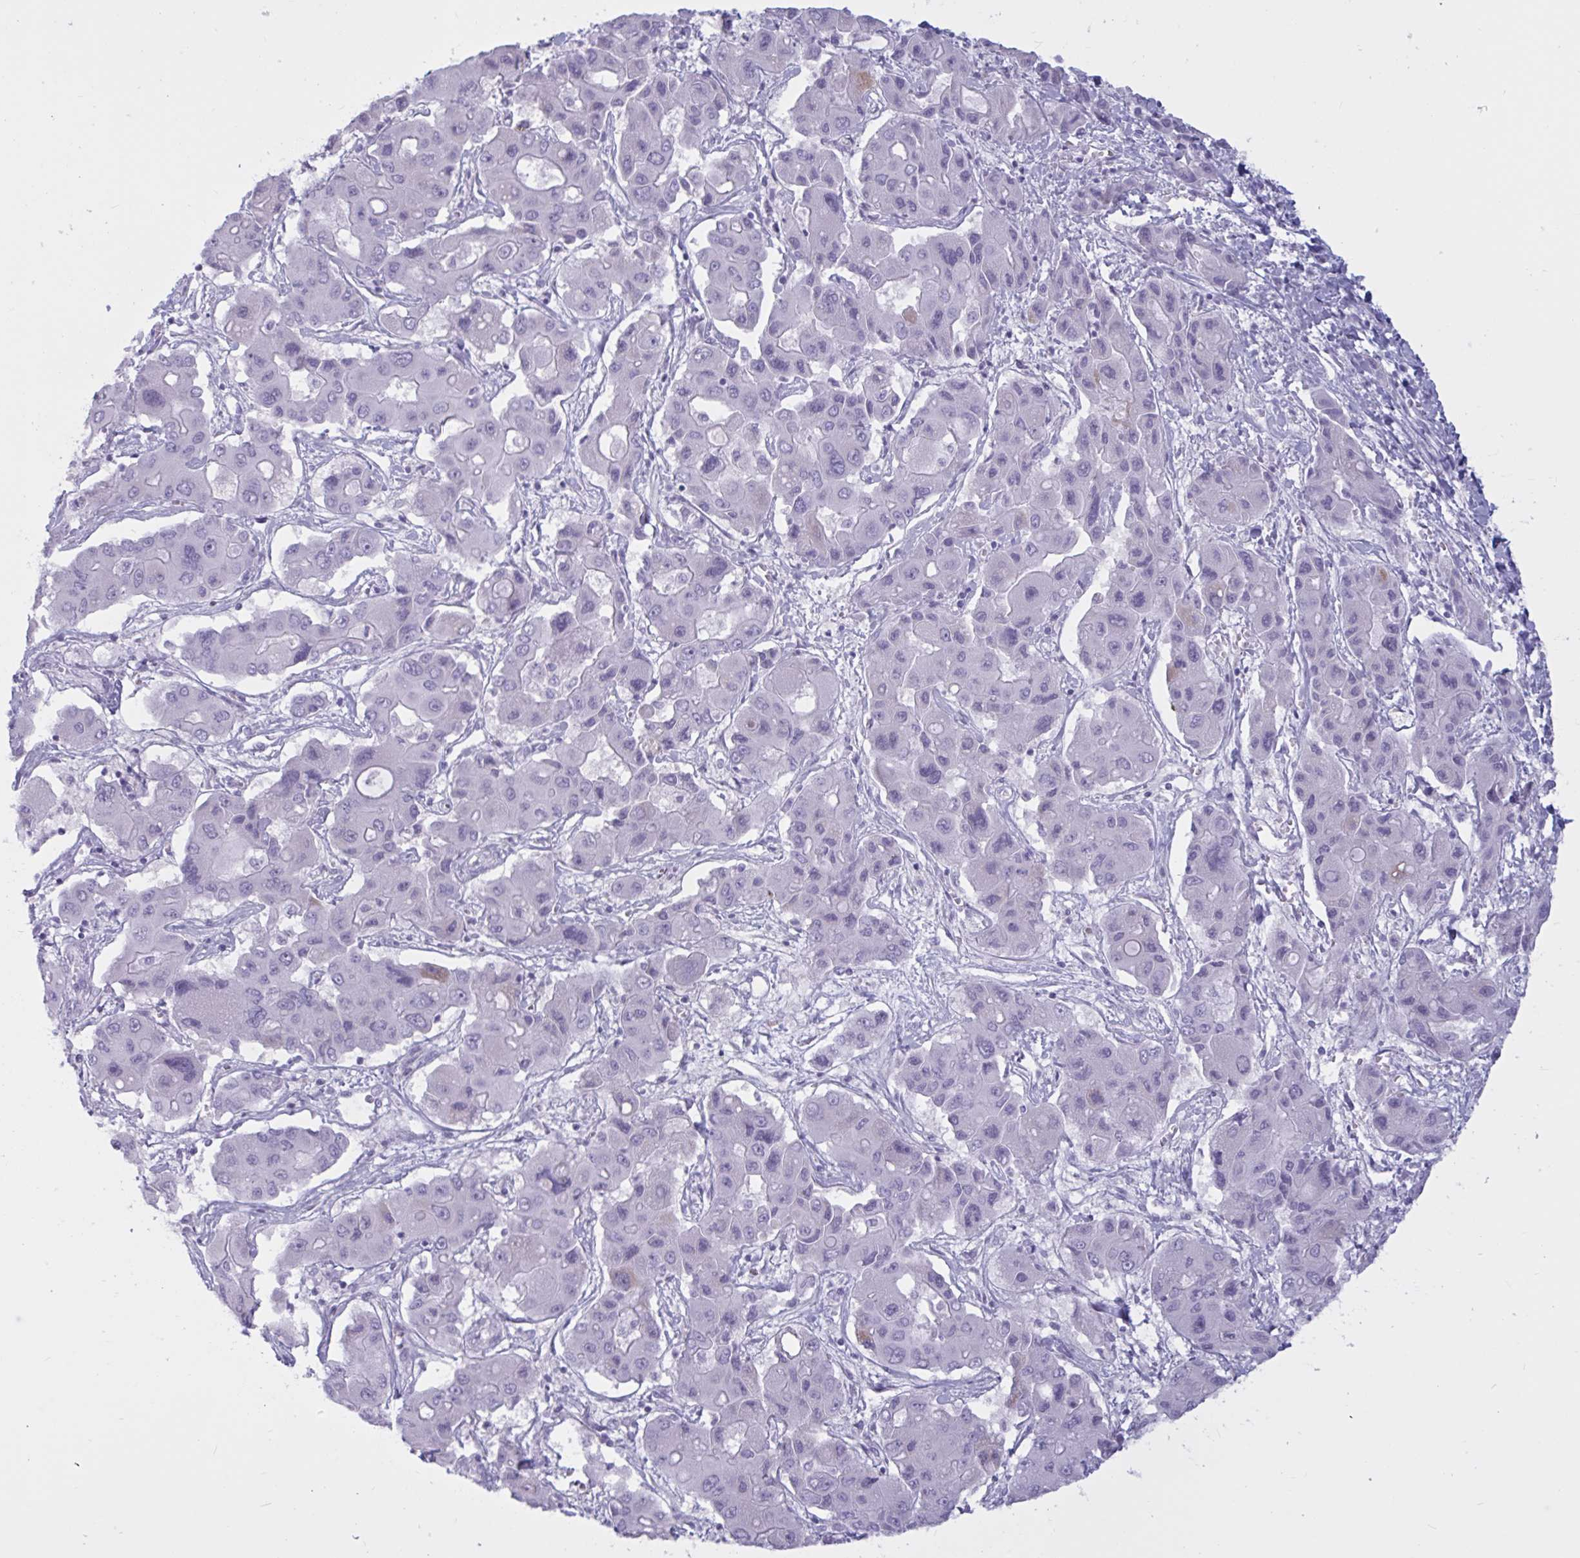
{"staining": {"intensity": "negative", "quantity": "none", "location": "none"}, "tissue": "liver cancer", "cell_type": "Tumor cells", "image_type": "cancer", "snomed": [{"axis": "morphology", "description": "Cholangiocarcinoma"}, {"axis": "topography", "description": "Liver"}], "caption": "Immunohistochemistry photomicrograph of neoplastic tissue: liver cancer stained with DAB exhibits no significant protein positivity in tumor cells. (Brightfield microscopy of DAB immunohistochemistry (IHC) at high magnification).", "gene": "BBS10", "patient": {"sex": "male", "age": 67}}